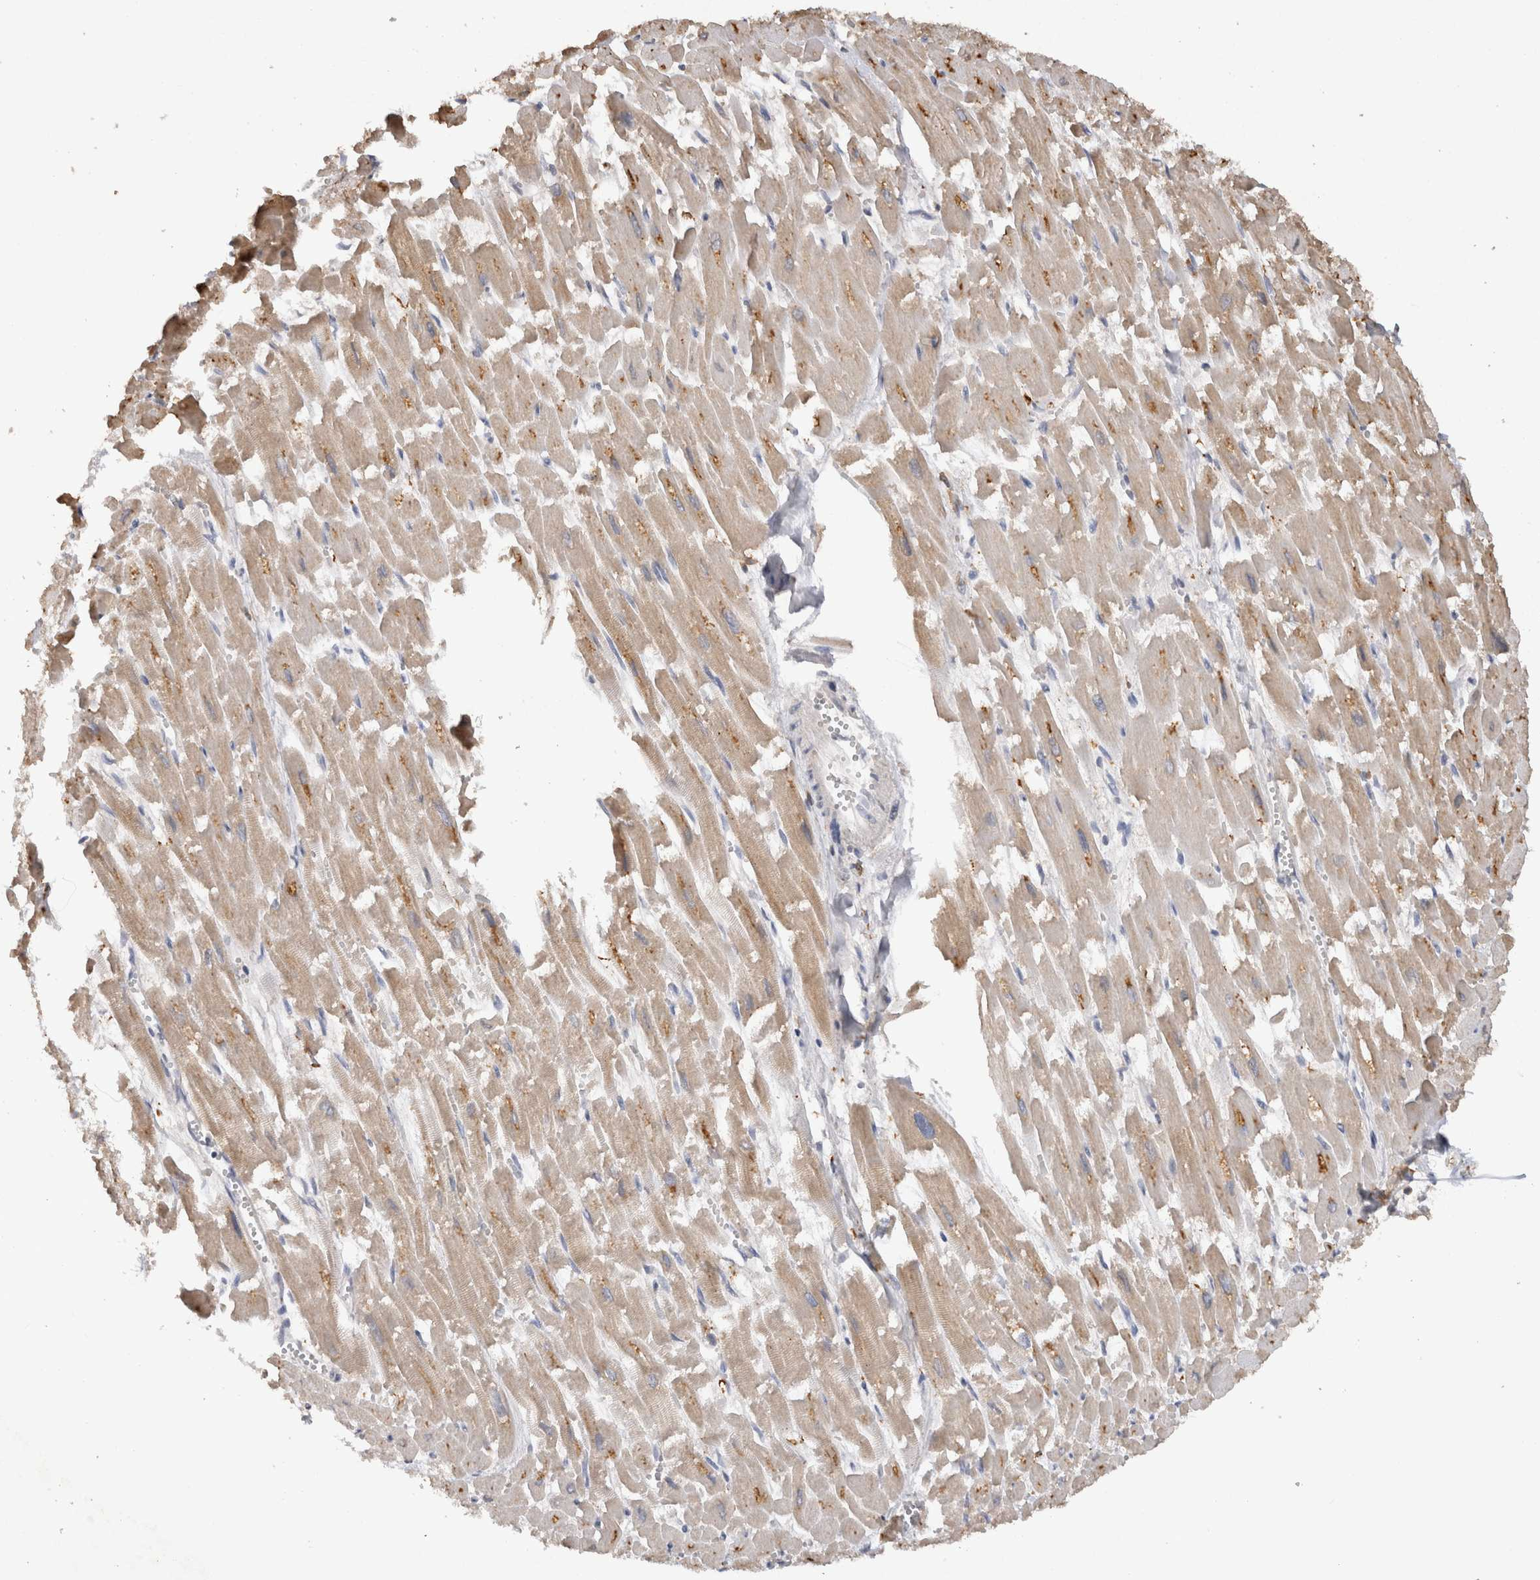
{"staining": {"intensity": "weak", "quantity": "25%-75%", "location": "cytoplasmic/membranous"}, "tissue": "heart muscle", "cell_type": "Cardiomyocytes", "image_type": "normal", "snomed": [{"axis": "morphology", "description": "Normal tissue, NOS"}, {"axis": "topography", "description": "Heart"}], "caption": "An image of human heart muscle stained for a protein demonstrates weak cytoplasmic/membranous brown staining in cardiomyocytes. (Brightfield microscopy of DAB IHC at high magnification).", "gene": "VSIG4", "patient": {"sex": "male", "age": 54}}